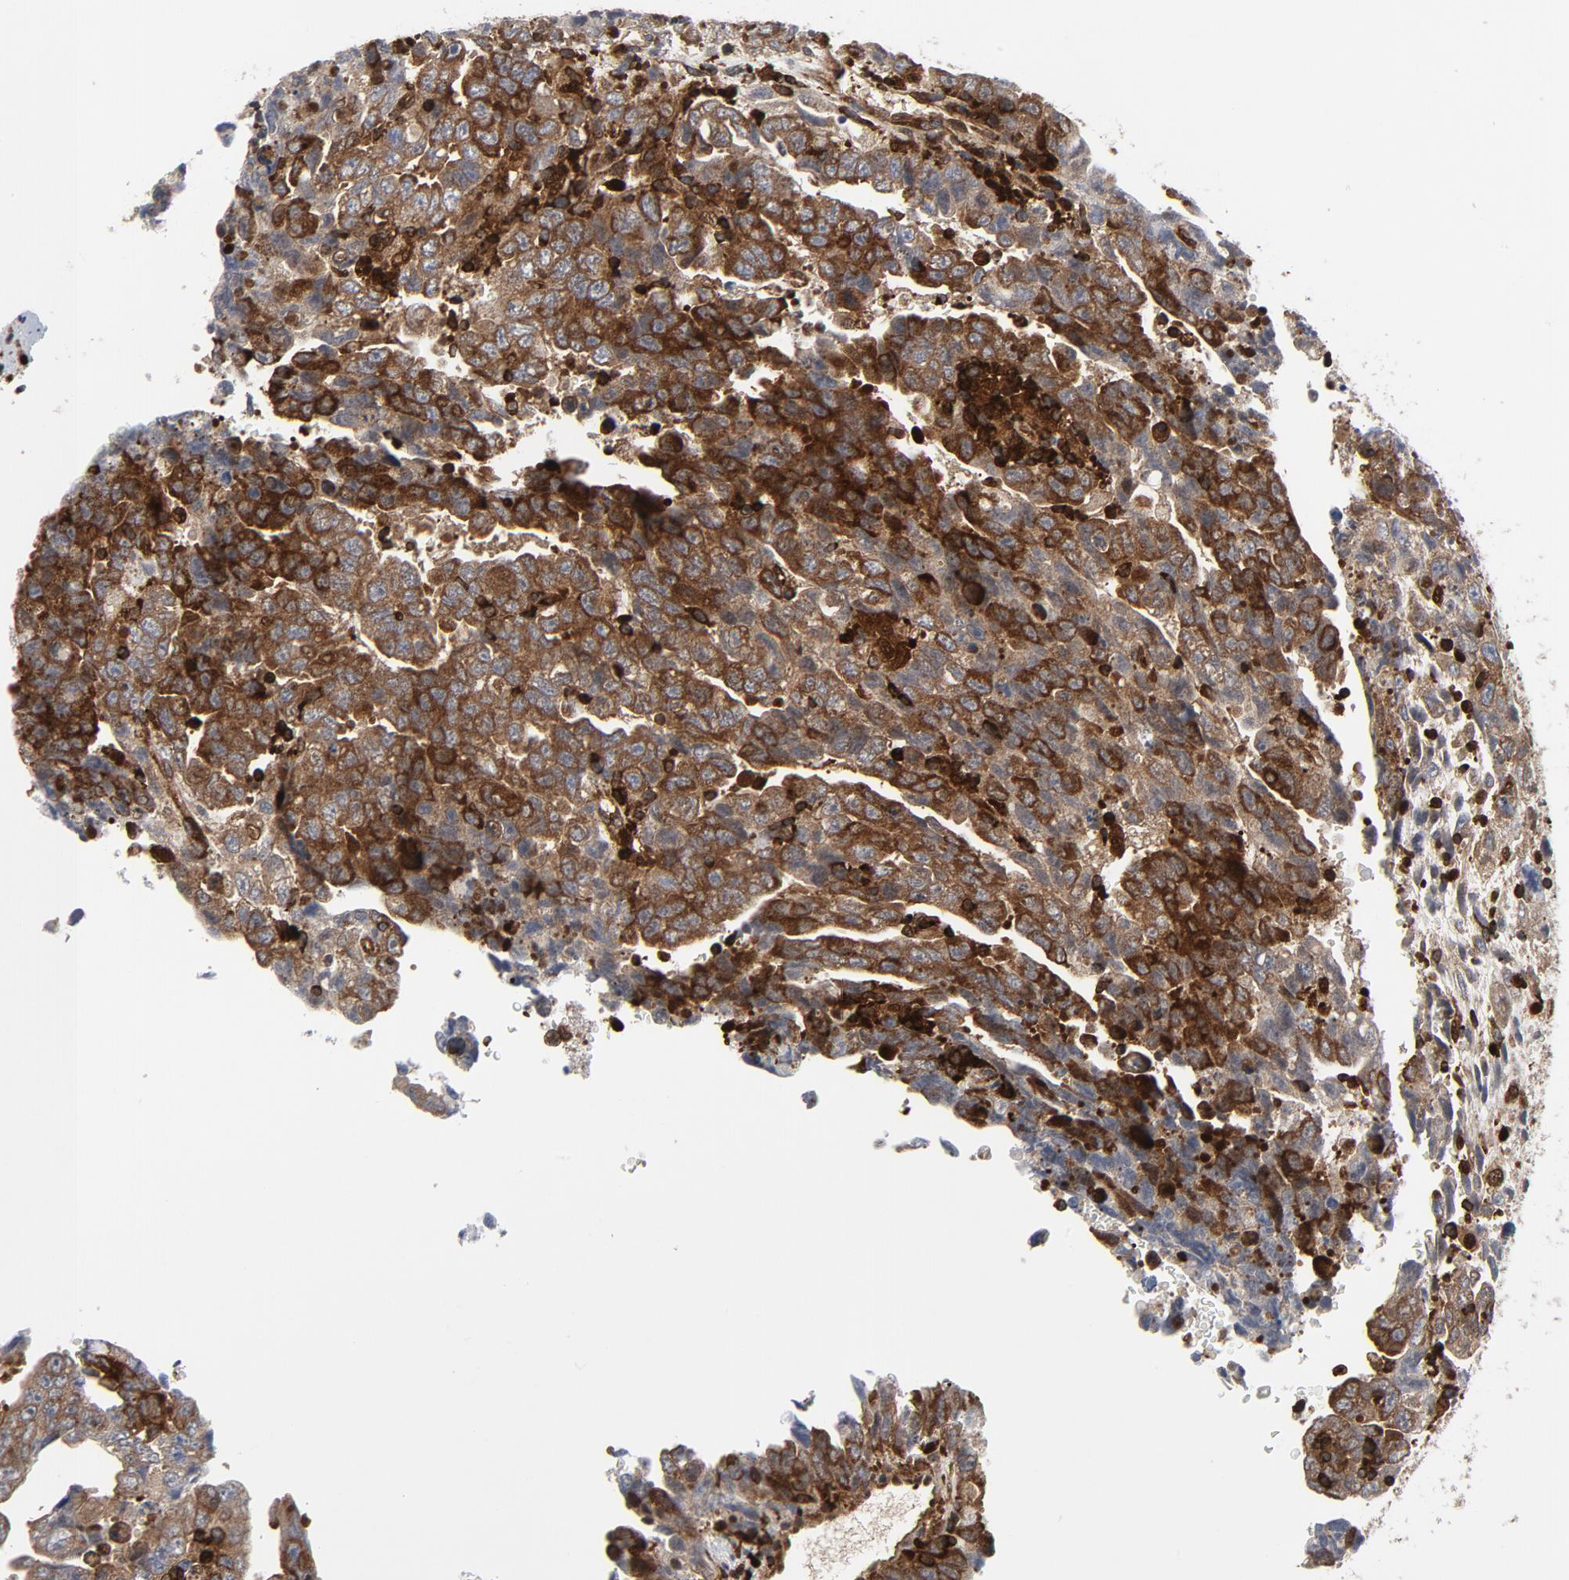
{"staining": {"intensity": "strong", "quantity": ">75%", "location": "cytoplasmic/membranous"}, "tissue": "testis cancer", "cell_type": "Tumor cells", "image_type": "cancer", "snomed": [{"axis": "morphology", "description": "Carcinoma, Embryonal, NOS"}, {"axis": "topography", "description": "Testis"}], "caption": "Immunohistochemistry (DAB) staining of human testis cancer (embryonal carcinoma) demonstrates strong cytoplasmic/membranous protein staining in approximately >75% of tumor cells. The protein is shown in brown color, while the nuclei are stained blue.", "gene": "YES1", "patient": {"sex": "male", "age": 28}}